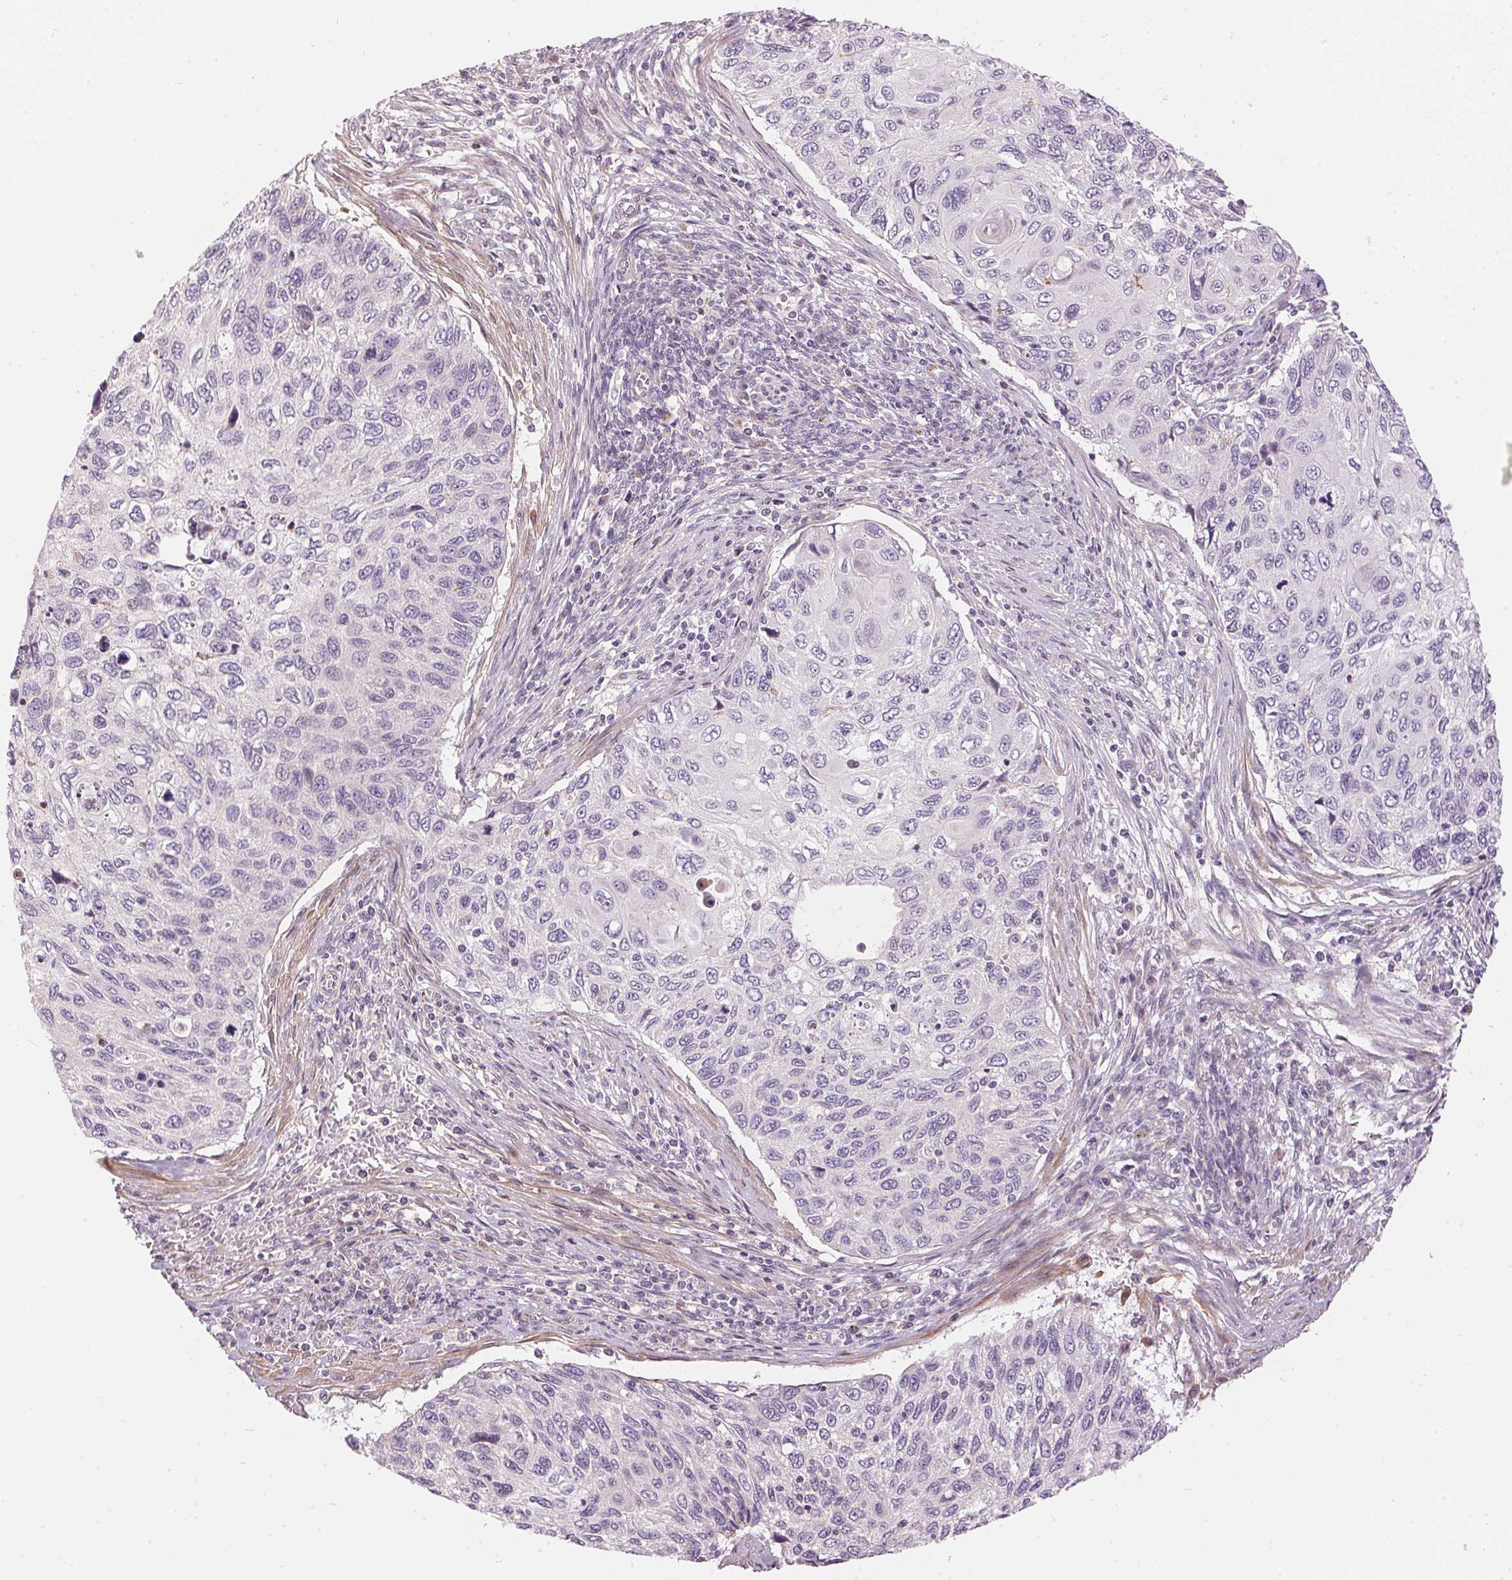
{"staining": {"intensity": "negative", "quantity": "none", "location": "none"}, "tissue": "cervical cancer", "cell_type": "Tumor cells", "image_type": "cancer", "snomed": [{"axis": "morphology", "description": "Squamous cell carcinoma, NOS"}, {"axis": "topography", "description": "Cervix"}], "caption": "Histopathology image shows no significant protein positivity in tumor cells of cervical cancer. (DAB immunohistochemistry (IHC) visualized using brightfield microscopy, high magnification).", "gene": "UNC13B", "patient": {"sex": "female", "age": 70}}